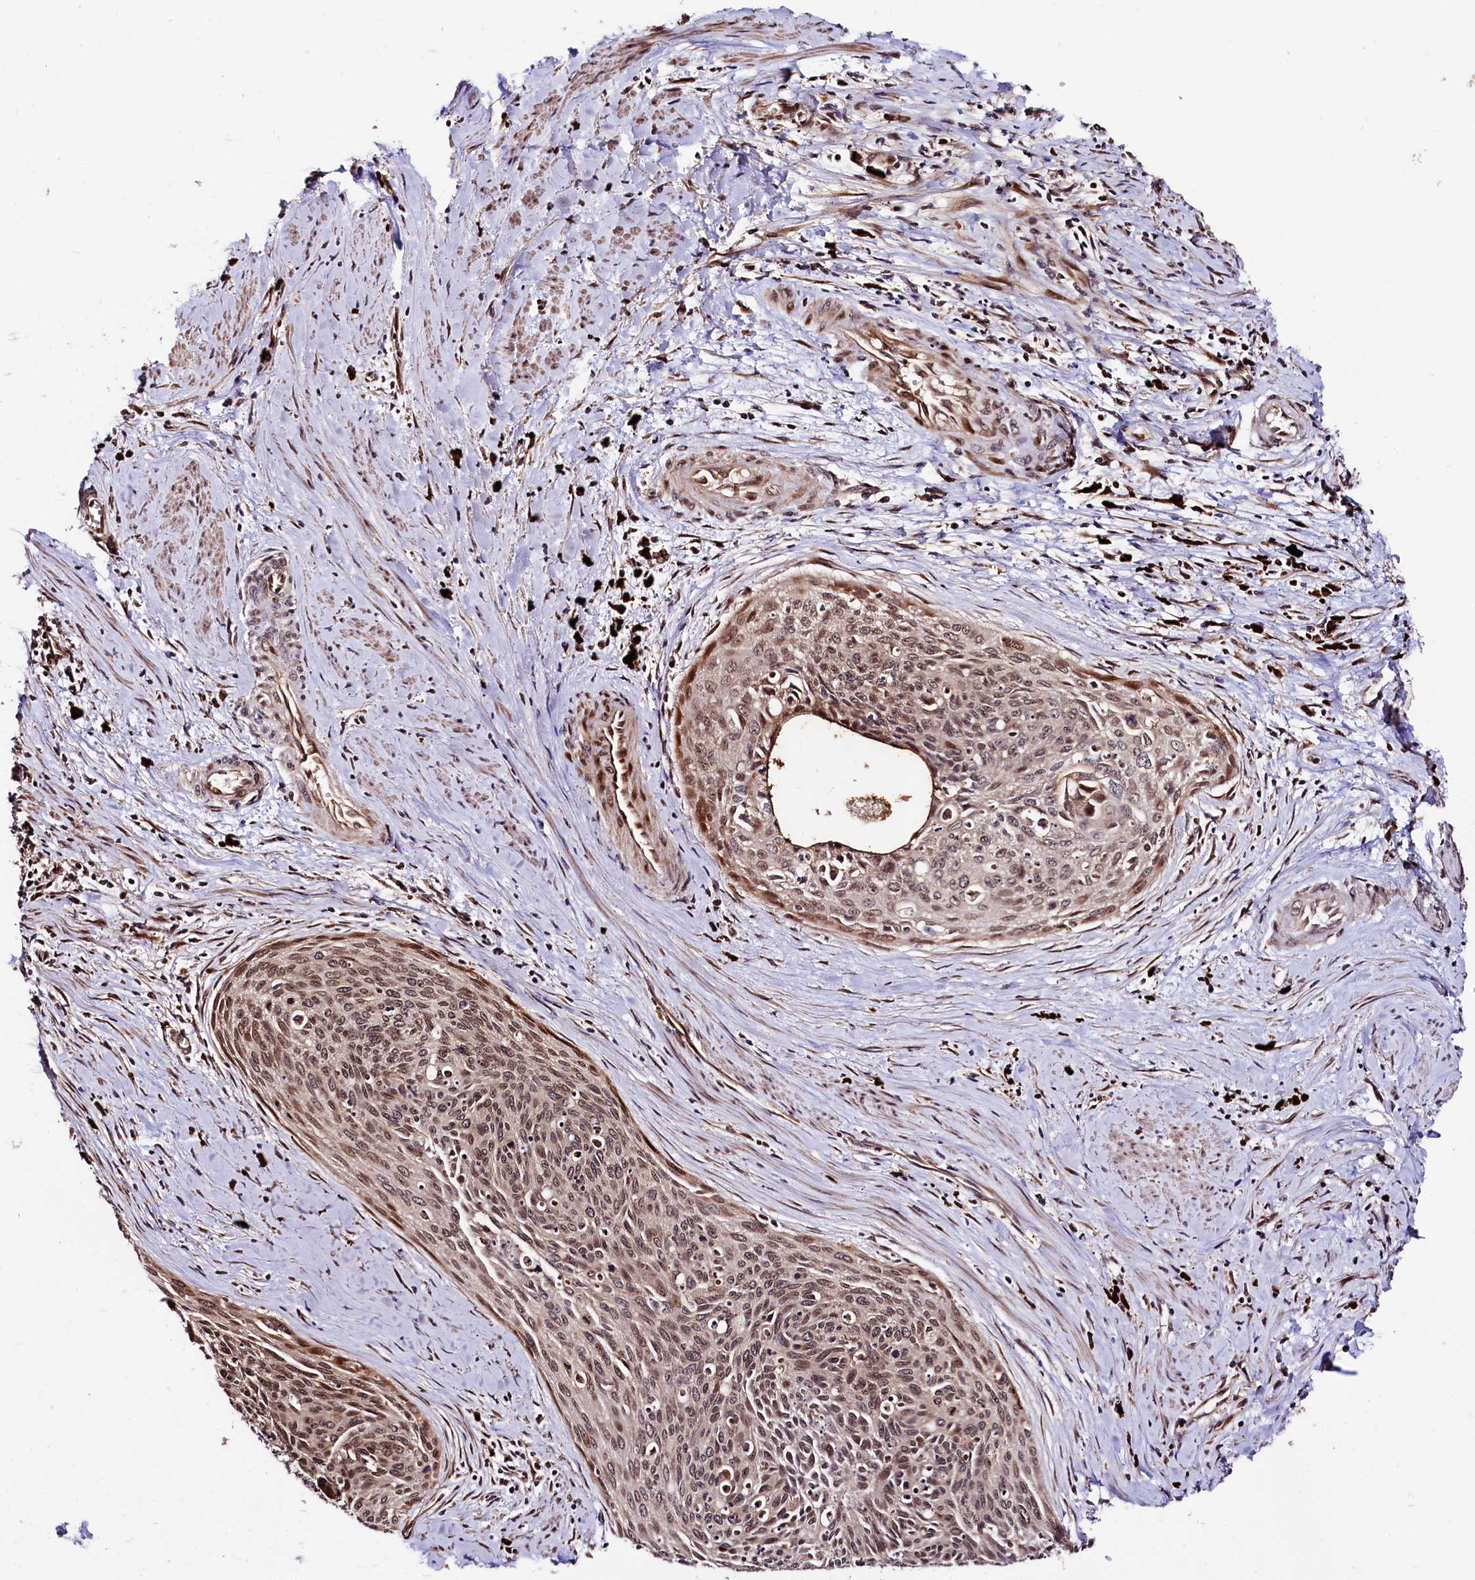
{"staining": {"intensity": "moderate", "quantity": ">75%", "location": "nuclear"}, "tissue": "cervical cancer", "cell_type": "Tumor cells", "image_type": "cancer", "snomed": [{"axis": "morphology", "description": "Squamous cell carcinoma, NOS"}, {"axis": "topography", "description": "Cervix"}], "caption": "Immunohistochemical staining of human cervical squamous cell carcinoma demonstrates medium levels of moderate nuclear staining in approximately >75% of tumor cells.", "gene": "C5orf15", "patient": {"sex": "female", "age": 55}}